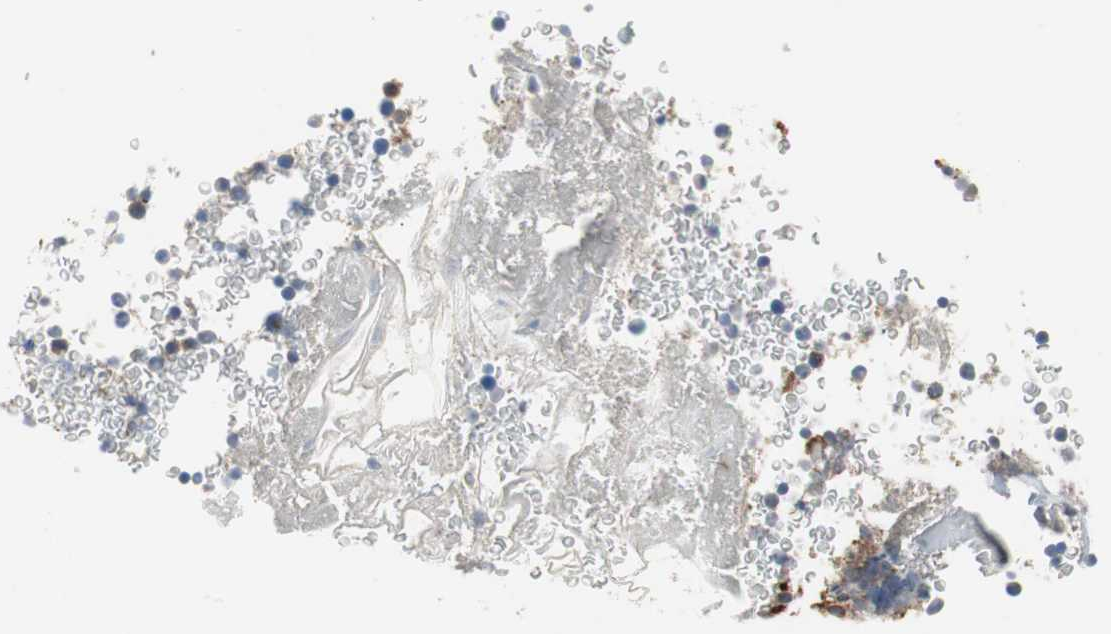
{"staining": {"intensity": "strong", "quantity": "<25%", "location": "cytoplasmic/membranous"}, "tissue": "bone marrow", "cell_type": "Hematopoietic cells", "image_type": "normal", "snomed": [{"axis": "morphology", "description": "Normal tissue, NOS"}, {"axis": "topography", "description": "Bone marrow"}], "caption": "Immunohistochemistry staining of normal bone marrow, which demonstrates medium levels of strong cytoplasmic/membranous staining in approximately <25% of hematopoietic cells indicating strong cytoplasmic/membranous protein staining. The staining was performed using DAB (3,3'-diaminobenzidine) (brown) for protein detection and nuclei were counterstained in hematoxylin (blue).", "gene": "ALPL", "patient": {"sex": "male"}}